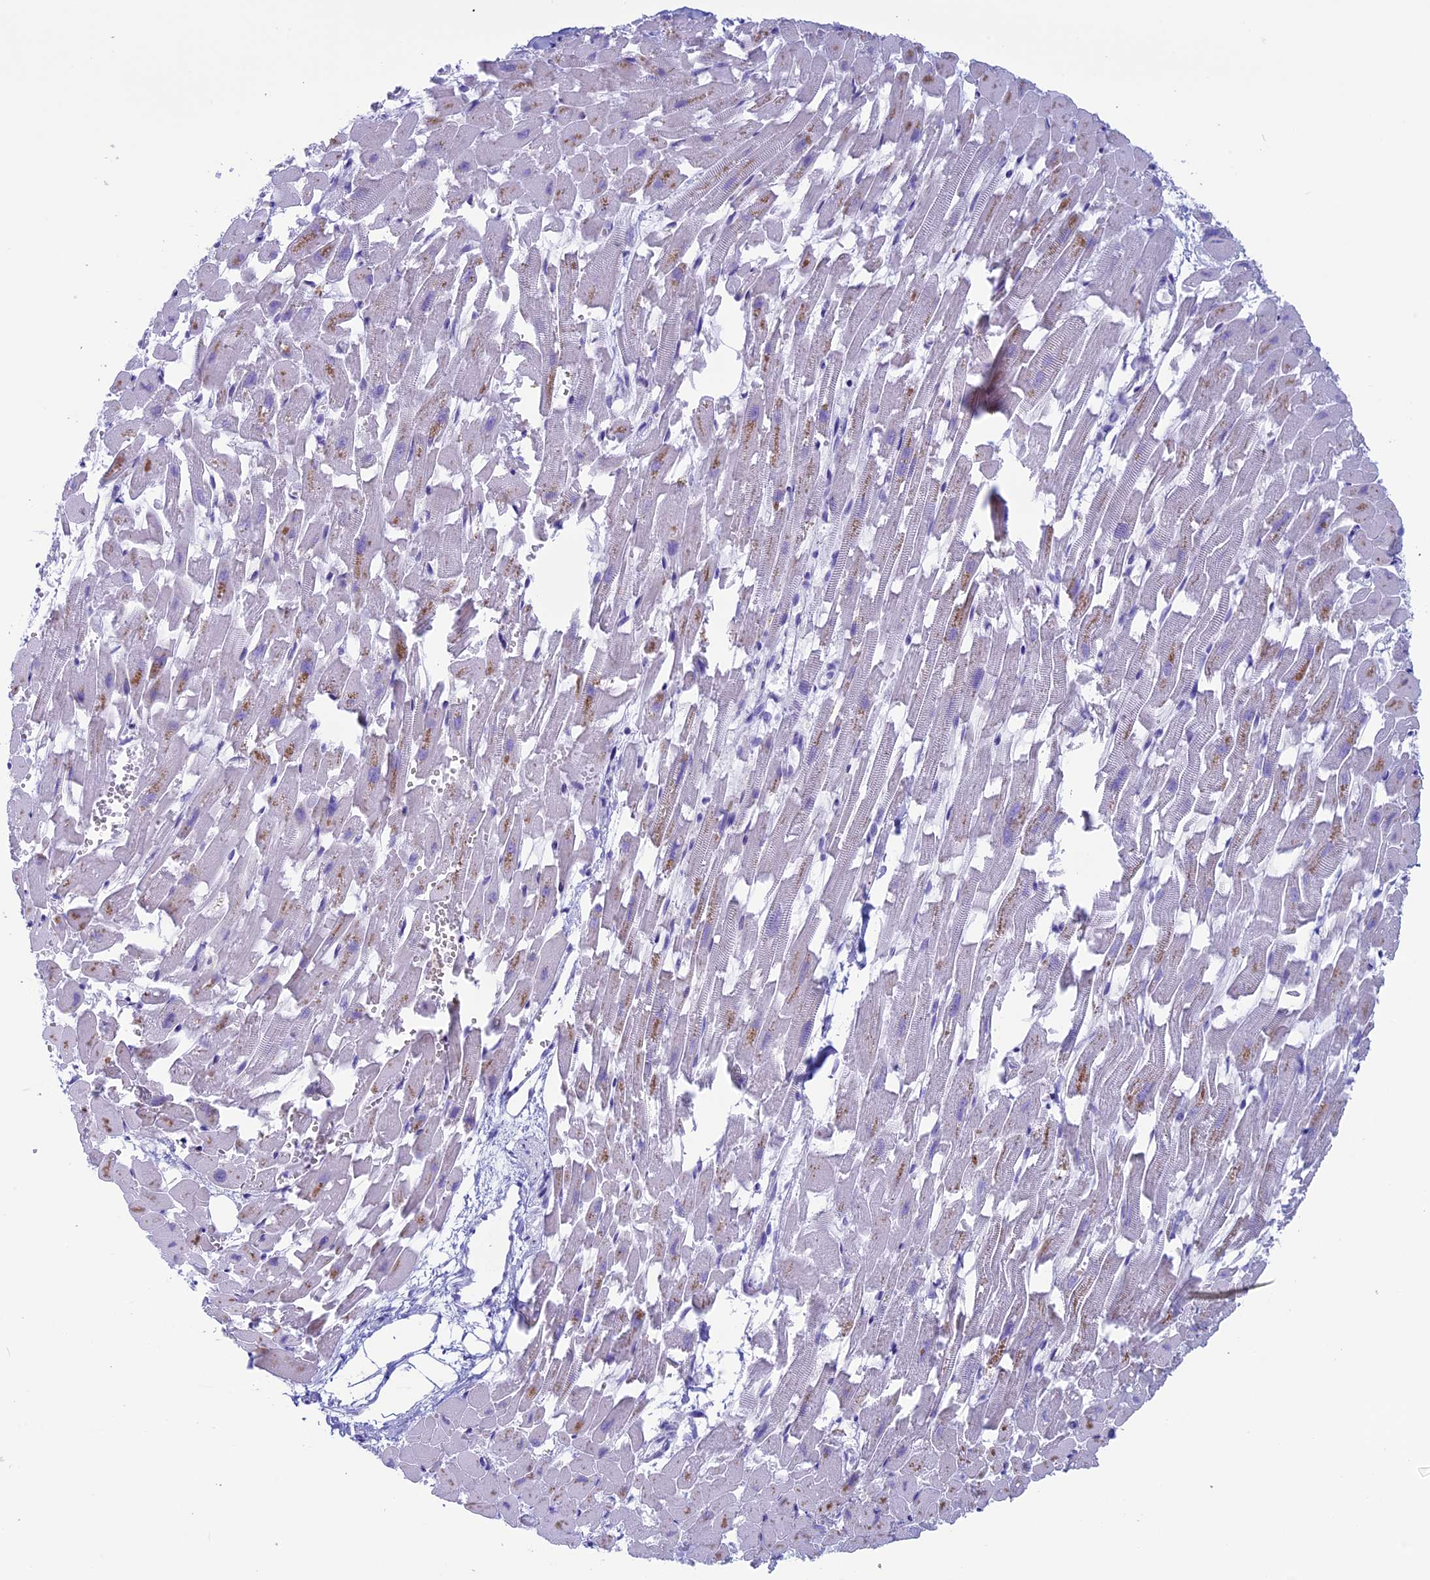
{"staining": {"intensity": "negative", "quantity": "none", "location": "none"}, "tissue": "heart muscle", "cell_type": "Cardiomyocytes", "image_type": "normal", "snomed": [{"axis": "morphology", "description": "Normal tissue, NOS"}, {"axis": "topography", "description": "Heart"}], "caption": "Immunohistochemistry photomicrograph of benign heart muscle: heart muscle stained with DAB demonstrates no significant protein positivity in cardiomyocytes. Brightfield microscopy of IHC stained with DAB (3,3'-diaminobenzidine) (brown) and hematoxylin (blue), captured at high magnification.", "gene": "FAM169A", "patient": {"sex": "female", "age": 64}}